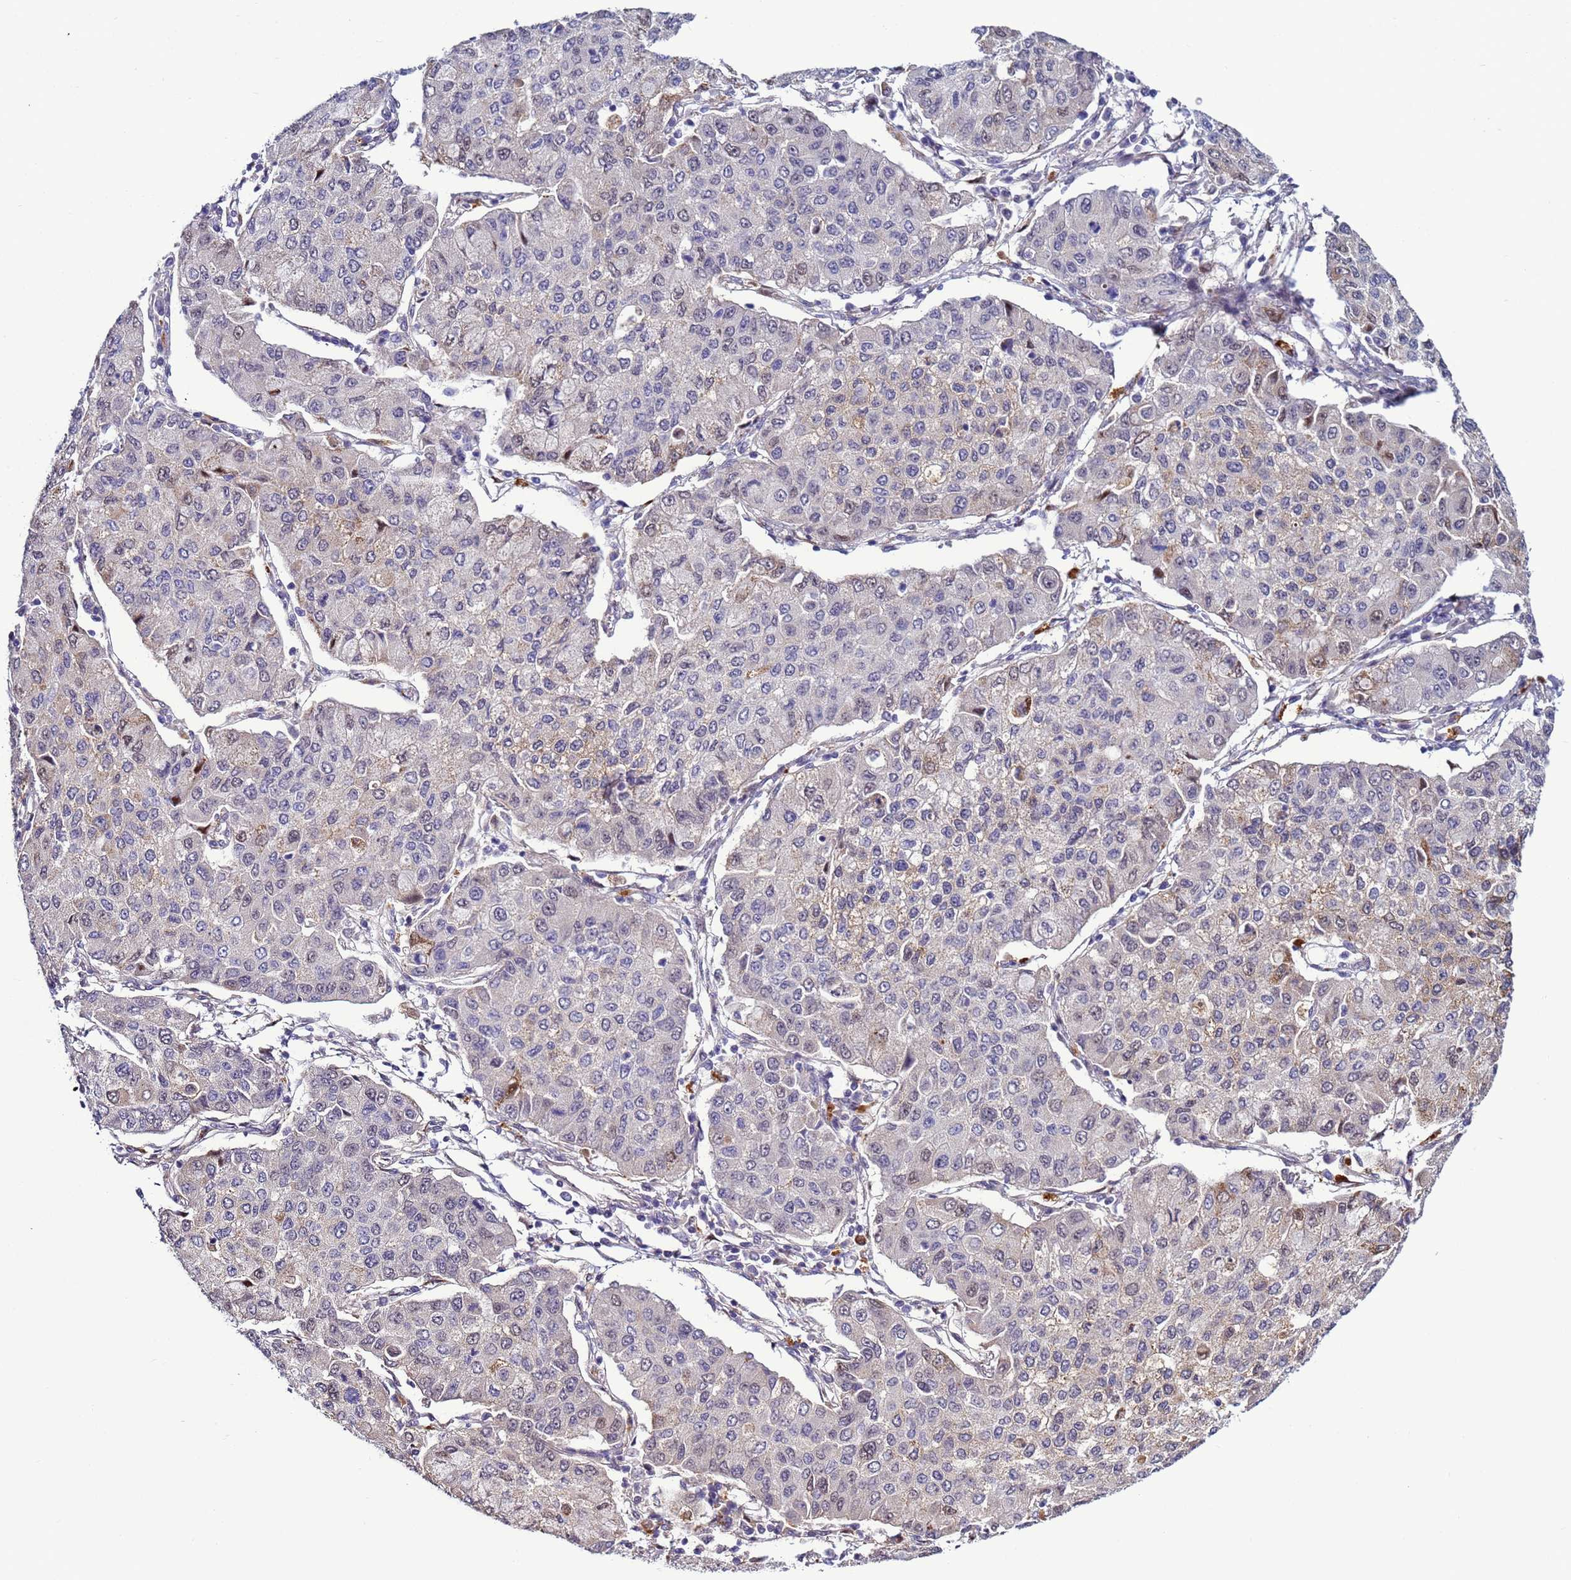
{"staining": {"intensity": "weak", "quantity": "<25%", "location": "cytoplasmic/membranous"}, "tissue": "lung cancer", "cell_type": "Tumor cells", "image_type": "cancer", "snomed": [{"axis": "morphology", "description": "Squamous cell carcinoma, NOS"}, {"axis": "topography", "description": "Lung"}], "caption": "Immunohistochemistry micrograph of human squamous cell carcinoma (lung) stained for a protein (brown), which exhibits no staining in tumor cells.", "gene": "NAT2", "patient": {"sex": "male", "age": 74}}